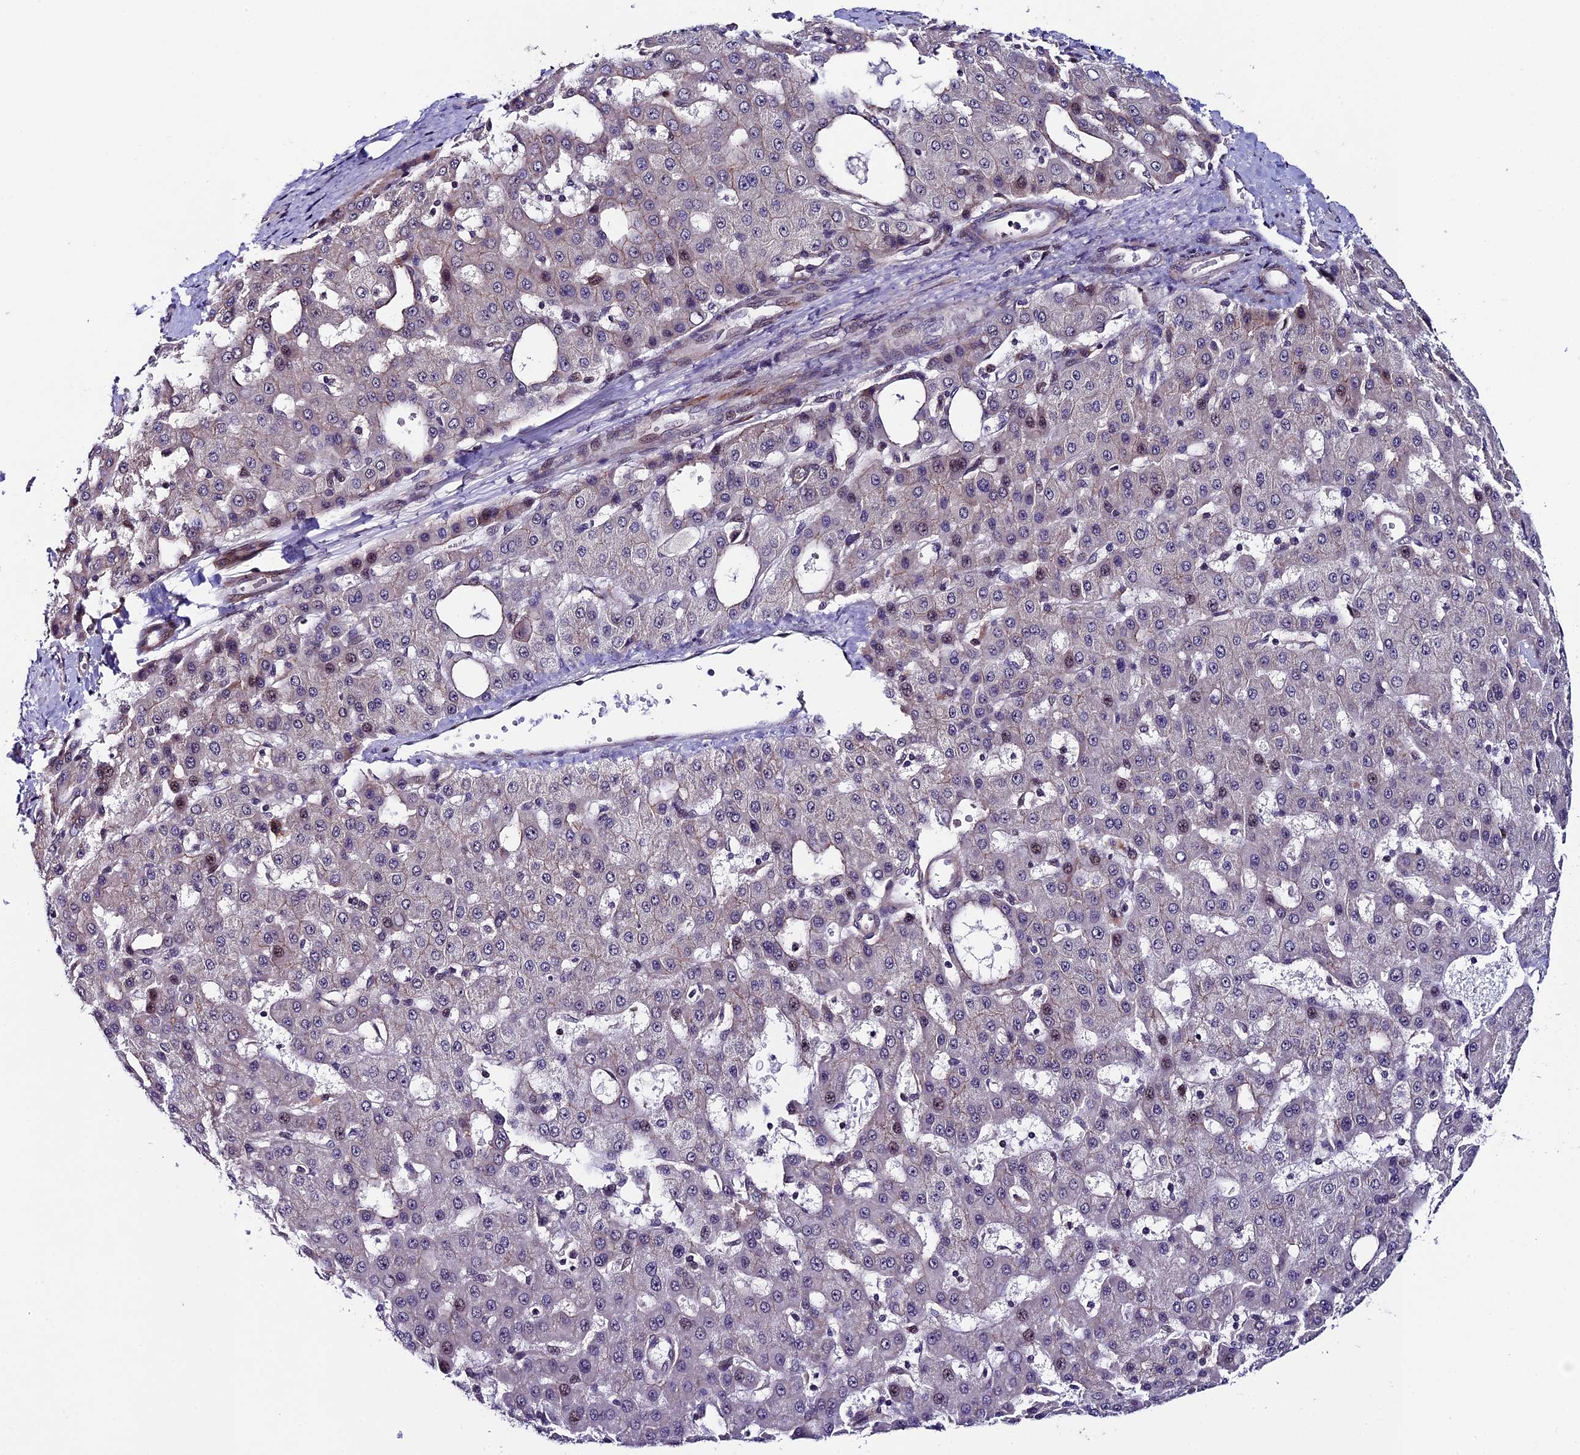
{"staining": {"intensity": "negative", "quantity": "none", "location": "none"}, "tissue": "liver cancer", "cell_type": "Tumor cells", "image_type": "cancer", "snomed": [{"axis": "morphology", "description": "Carcinoma, Hepatocellular, NOS"}, {"axis": "topography", "description": "Liver"}], "caption": "Human liver cancer (hepatocellular carcinoma) stained for a protein using immunohistochemistry (IHC) reveals no staining in tumor cells.", "gene": "SIPA1L3", "patient": {"sex": "male", "age": 47}}